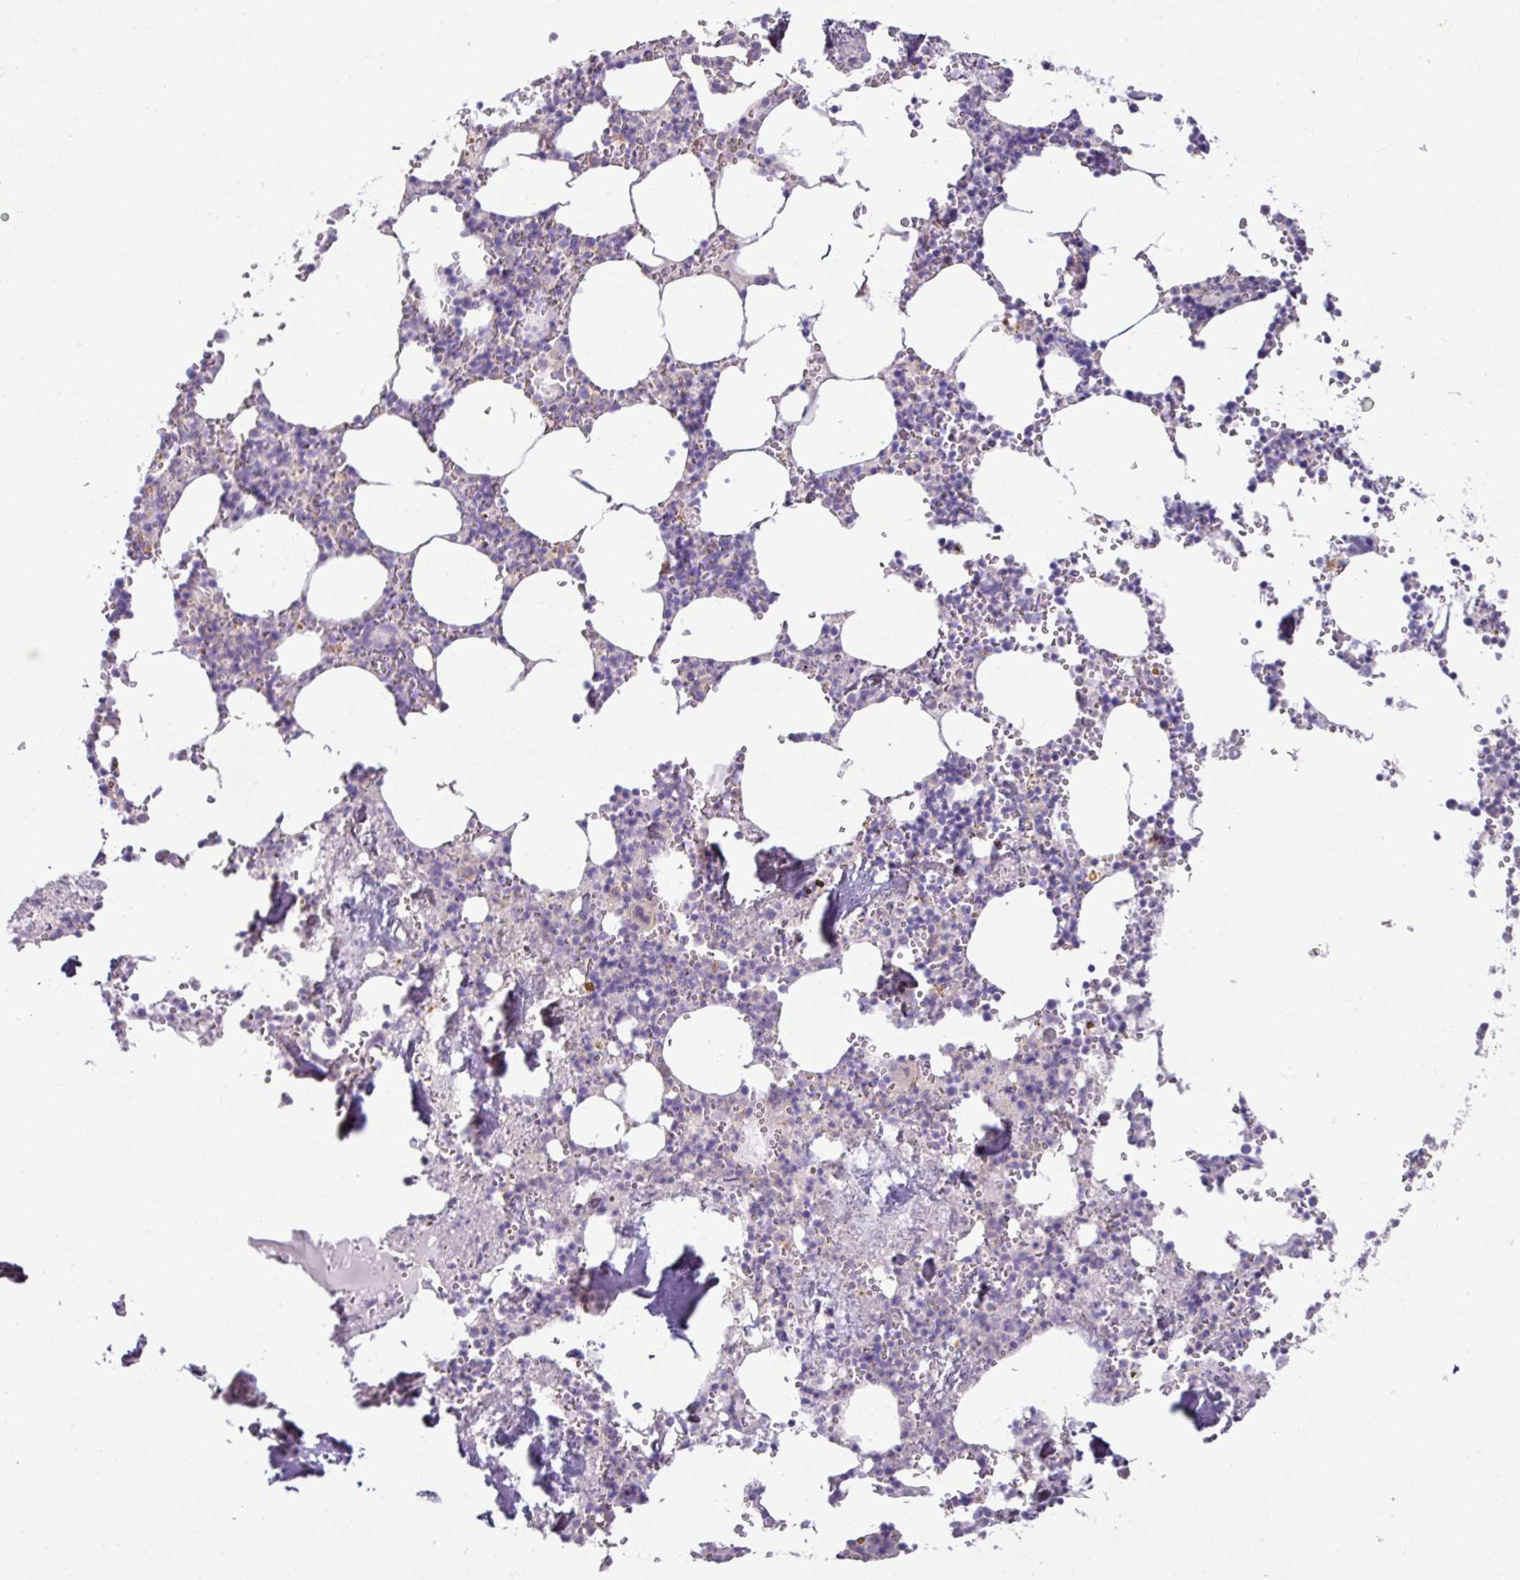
{"staining": {"intensity": "negative", "quantity": "none", "location": "none"}, "tissue": "bone marrow", "cell_type": "Hematopoietic cells", "image_type": "normal", "snomed": [{"axis": "morphology", "description": "Normal tissue, NOS"}, {"axis": "topography", "description": "Bone marrow"}], "caption": "Protein analysis of normal bone marrow displays no significant expression in hematopoietic cells. (Brightfield microscopy of DAB (3,3'-diaminobenzidine) IHC at high magnification).", "gene": "TARM1", "patient": {"sex": "male", "age": 54}}